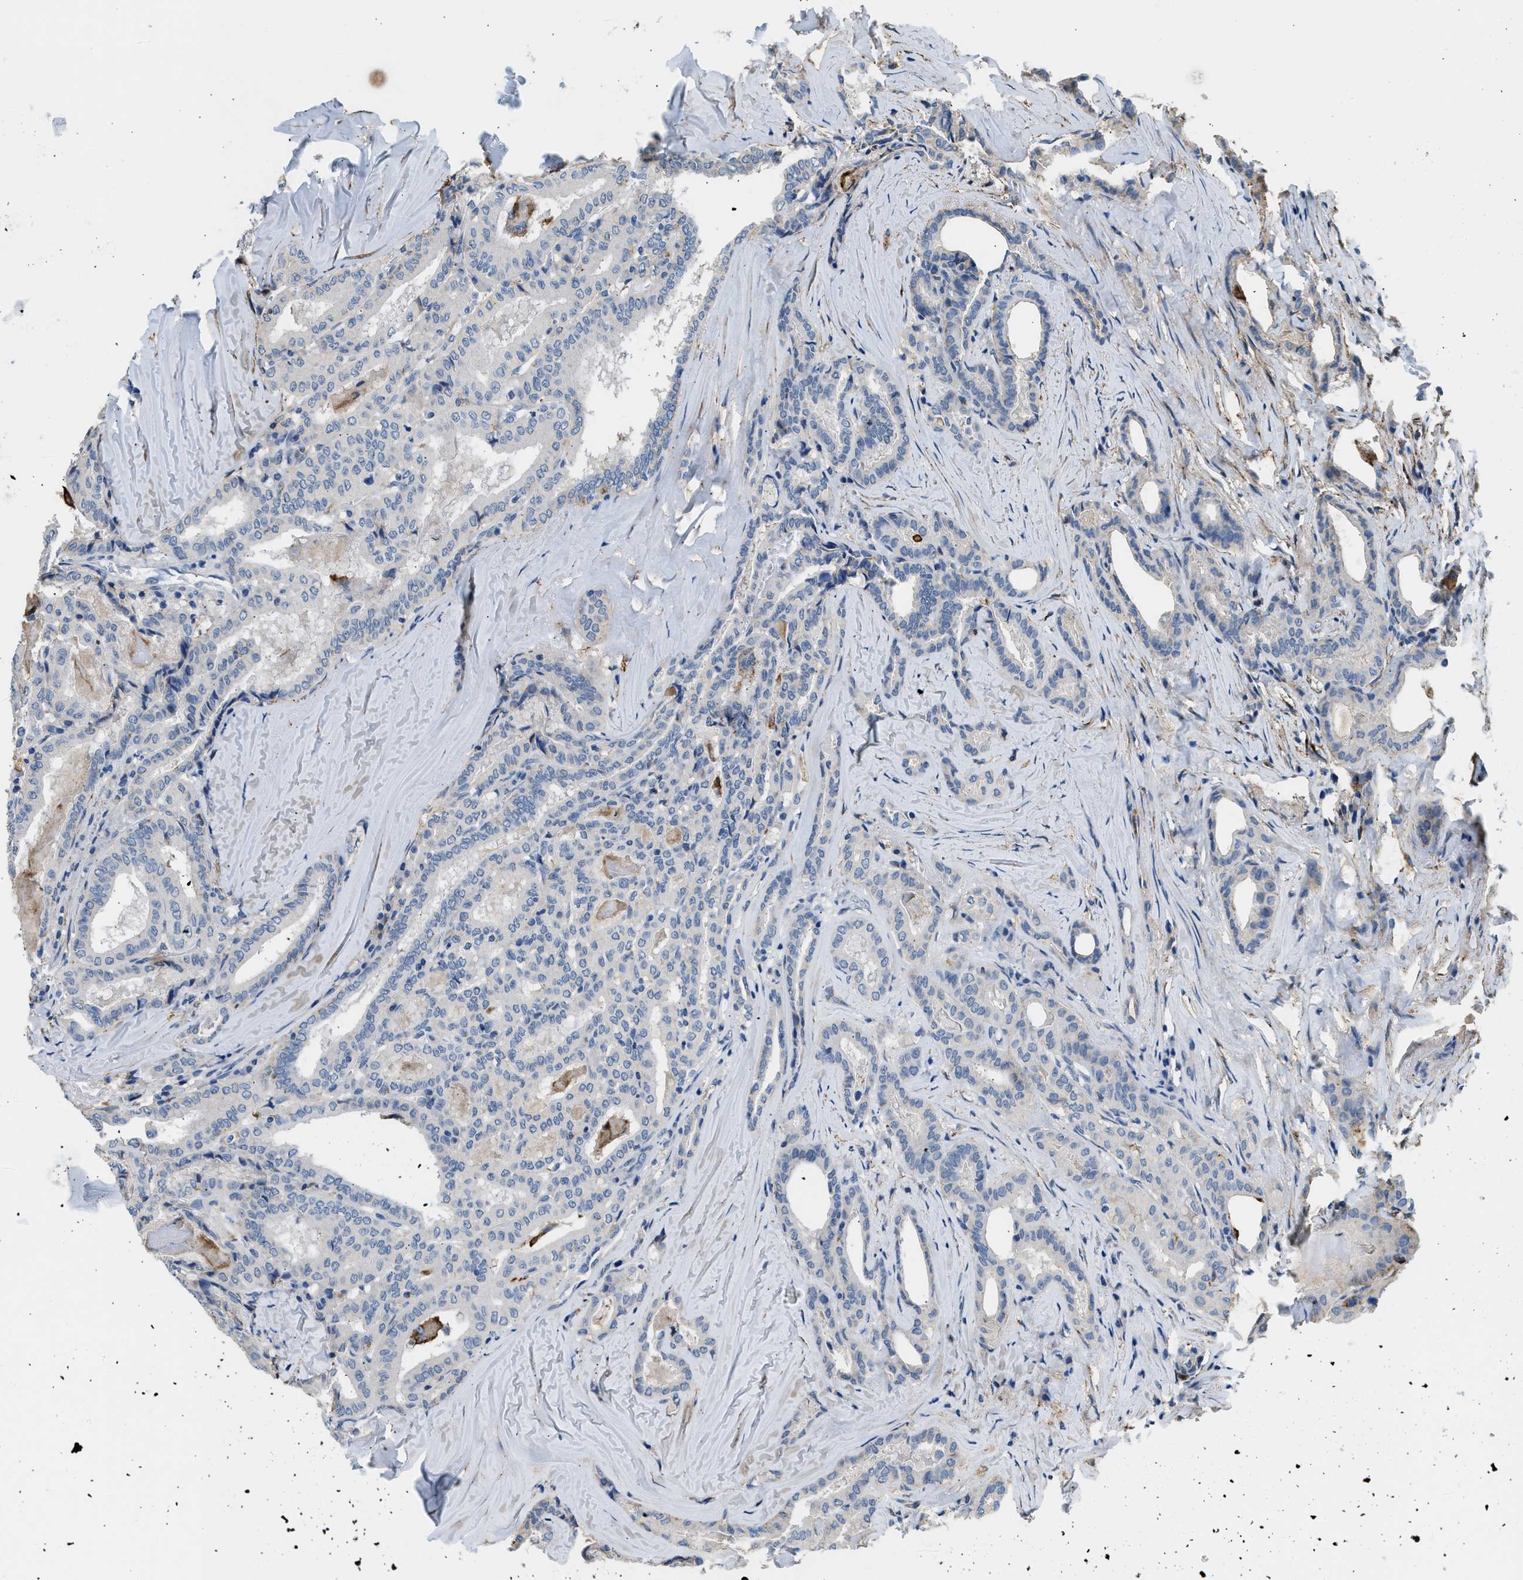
{"staining": {"intensity": "negative", "quantity": "none", "location": "none"}, "tissue": "thyroid cancer", "cell_type": "Tumor cells", "image_type": "cancer", "snomed": [{"axis": "morphology", "description": "Papillary adenocarcinoma, NOS"}, {"axis": "topography", "description": "Thyroid gland"}], "caption": "A high-resolution image shows immunohistochemistry staining of thyroid cancer, which exhibits no significant staining in tumor cells.", "gene": "LRP1", "patient": {"sex": "female", "age": 42}}